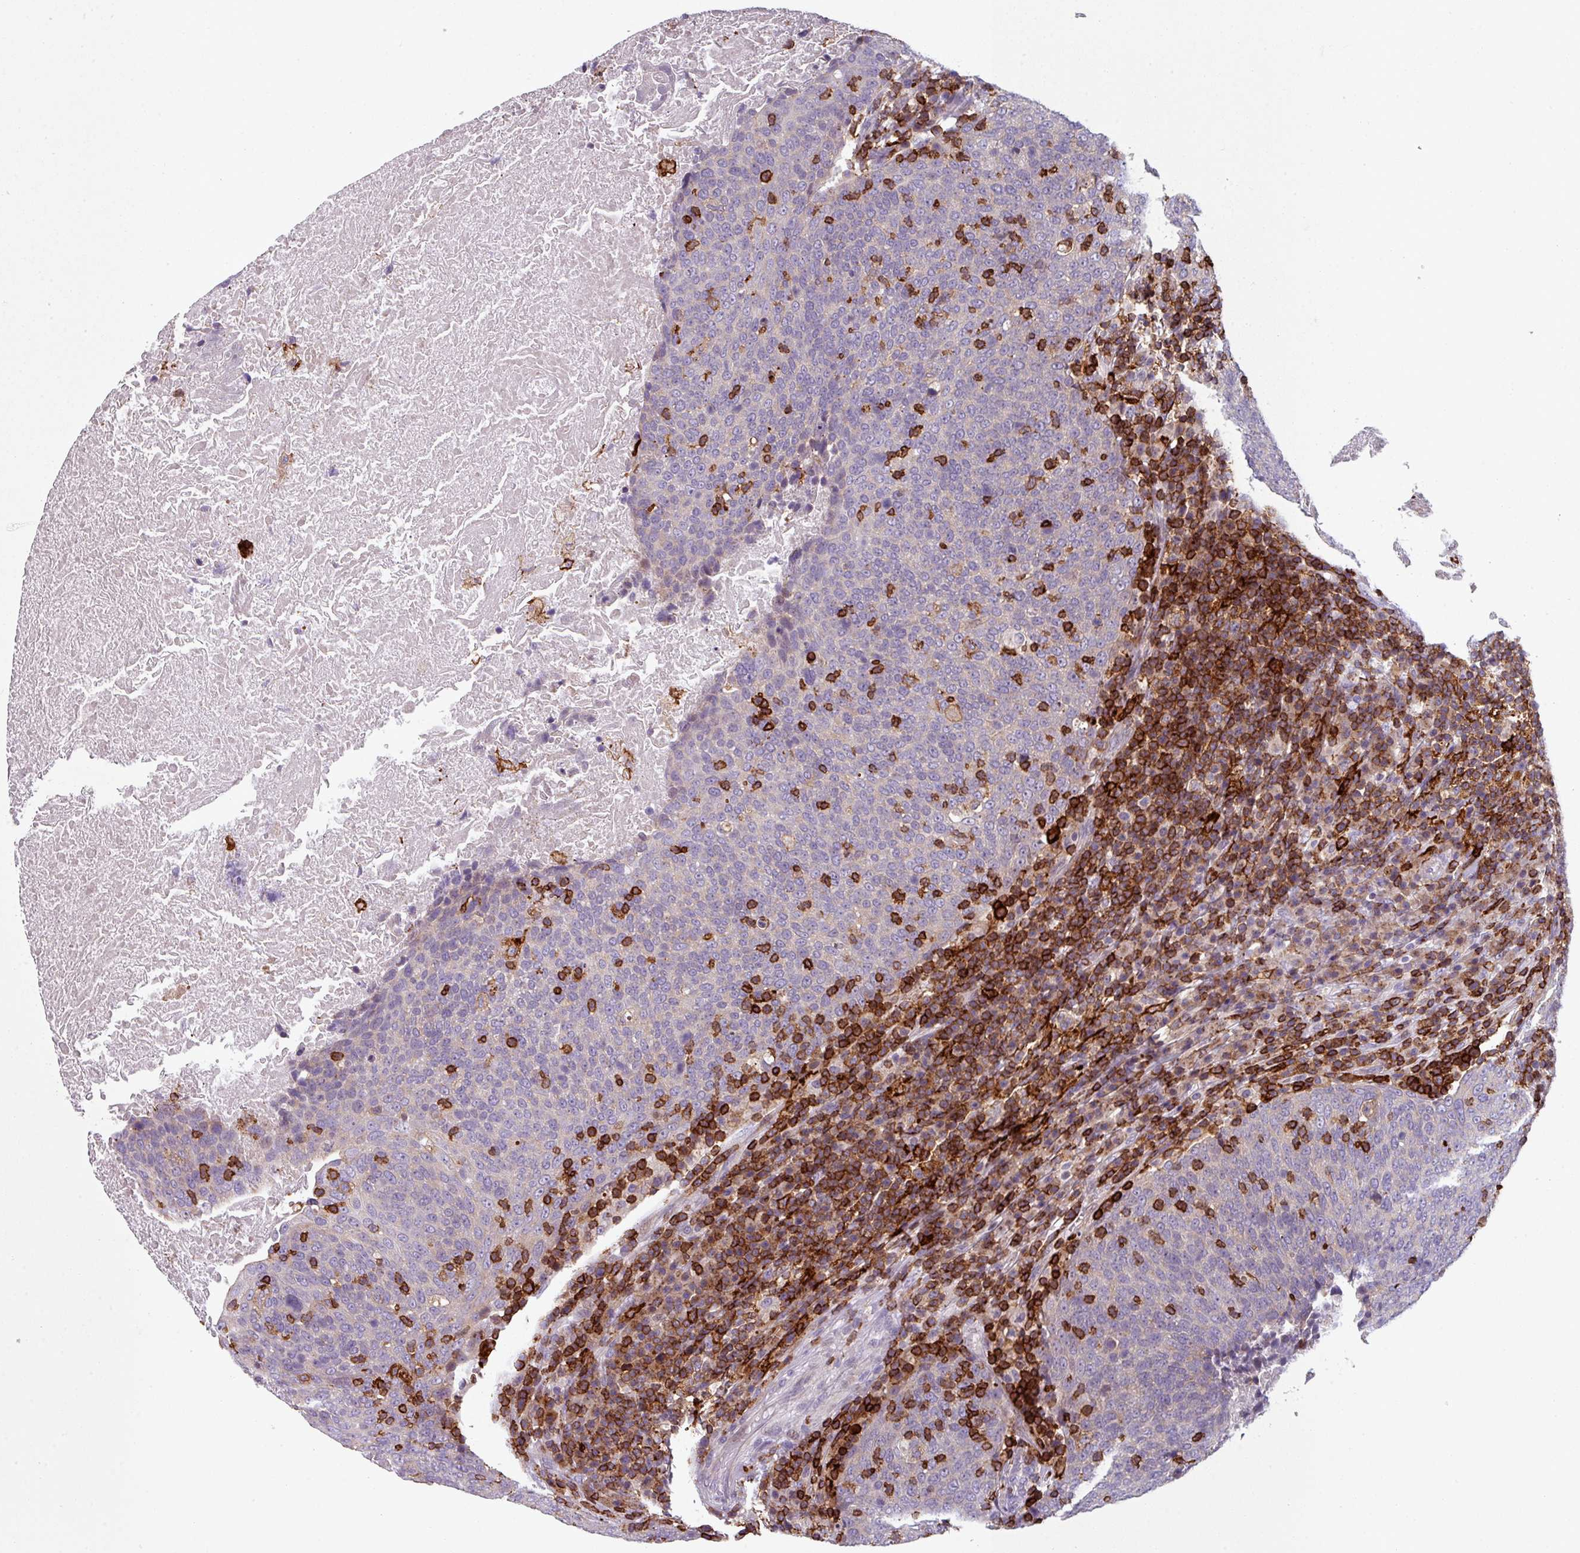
{"staining": {"intensity": "negative", "quantity": "none", "location": "none"}, "tissue": "head and neck cancer", "cell_type": "Tumor cells", "image_type": "cancer", "snomed": [{"axis": "morphology", "description": "Squamous cell carcinoma, NOS"}, {"axis": "morphology", "description": "Squamous cell carcinoma, metastatic, NOS"}, {"axis": "topography", "description": "Lymph node"}, {"axis": "topography", "description": "Head-Neck"}], "caption": "Head and neck squamous cell carcinoma stained for a protein using IHC demonstrates no positivity tumor cells.", "gene": "NEDD9", "patient": {"sex": "male", "age": 62}}